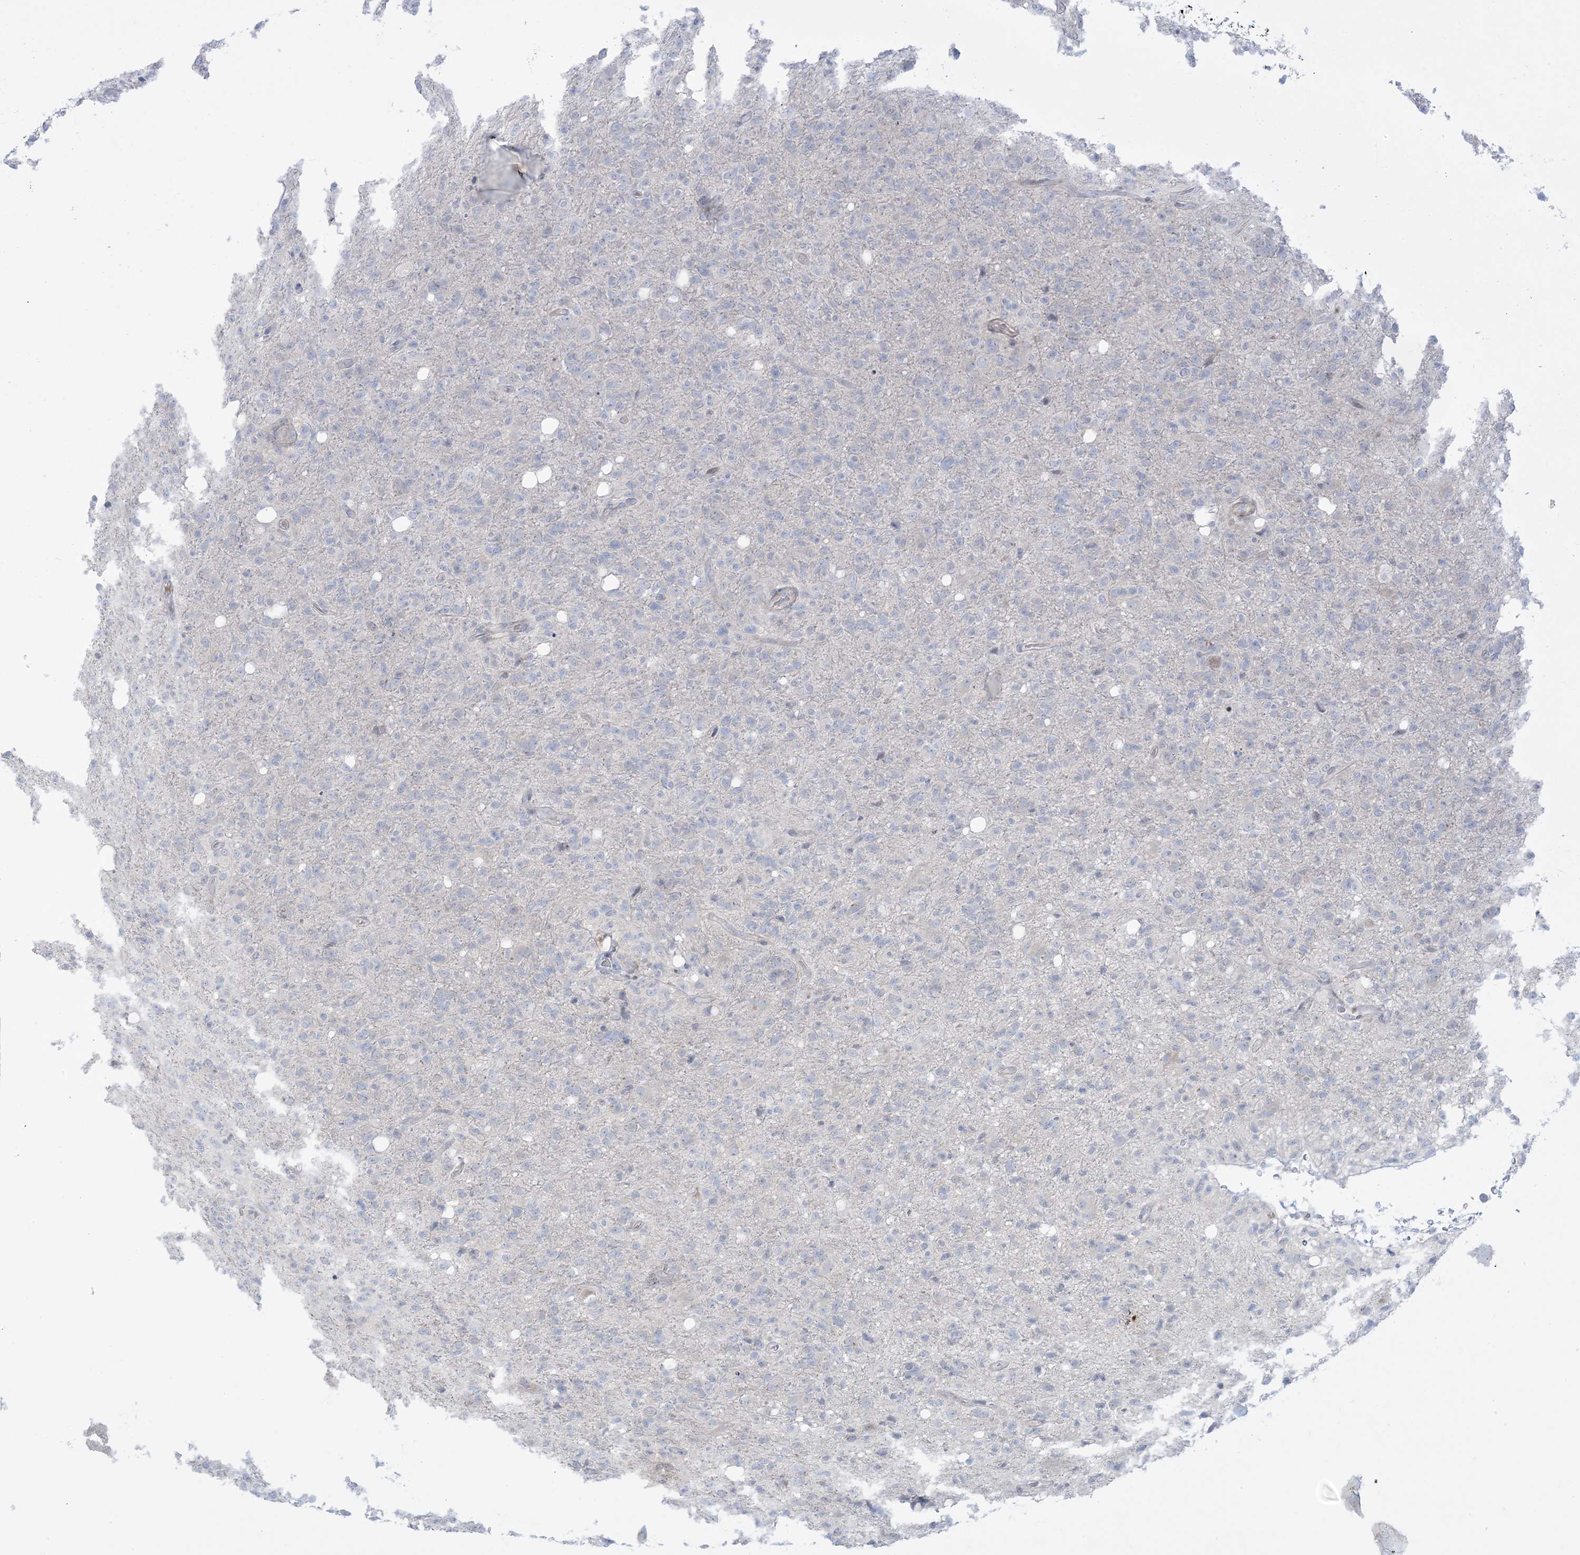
{"staining": {"intensity": "negative", "quantity": "none", "location": "none"}, "tissue": "glioma", "cell_type": "Tumor cells", "image_type": "cancer", "snomed": [{"axis": "morphology", "description": "Glioma, malignant, High grade"}, {"axis": "topography", "description": "Brain"}], "caption": "IHC micrograph of human glioma stained for a protein (brown), which exhibits no positivity in tumor cells.", "gene": "AFTPH", "patient": {"sex": "female", "age": 57}}